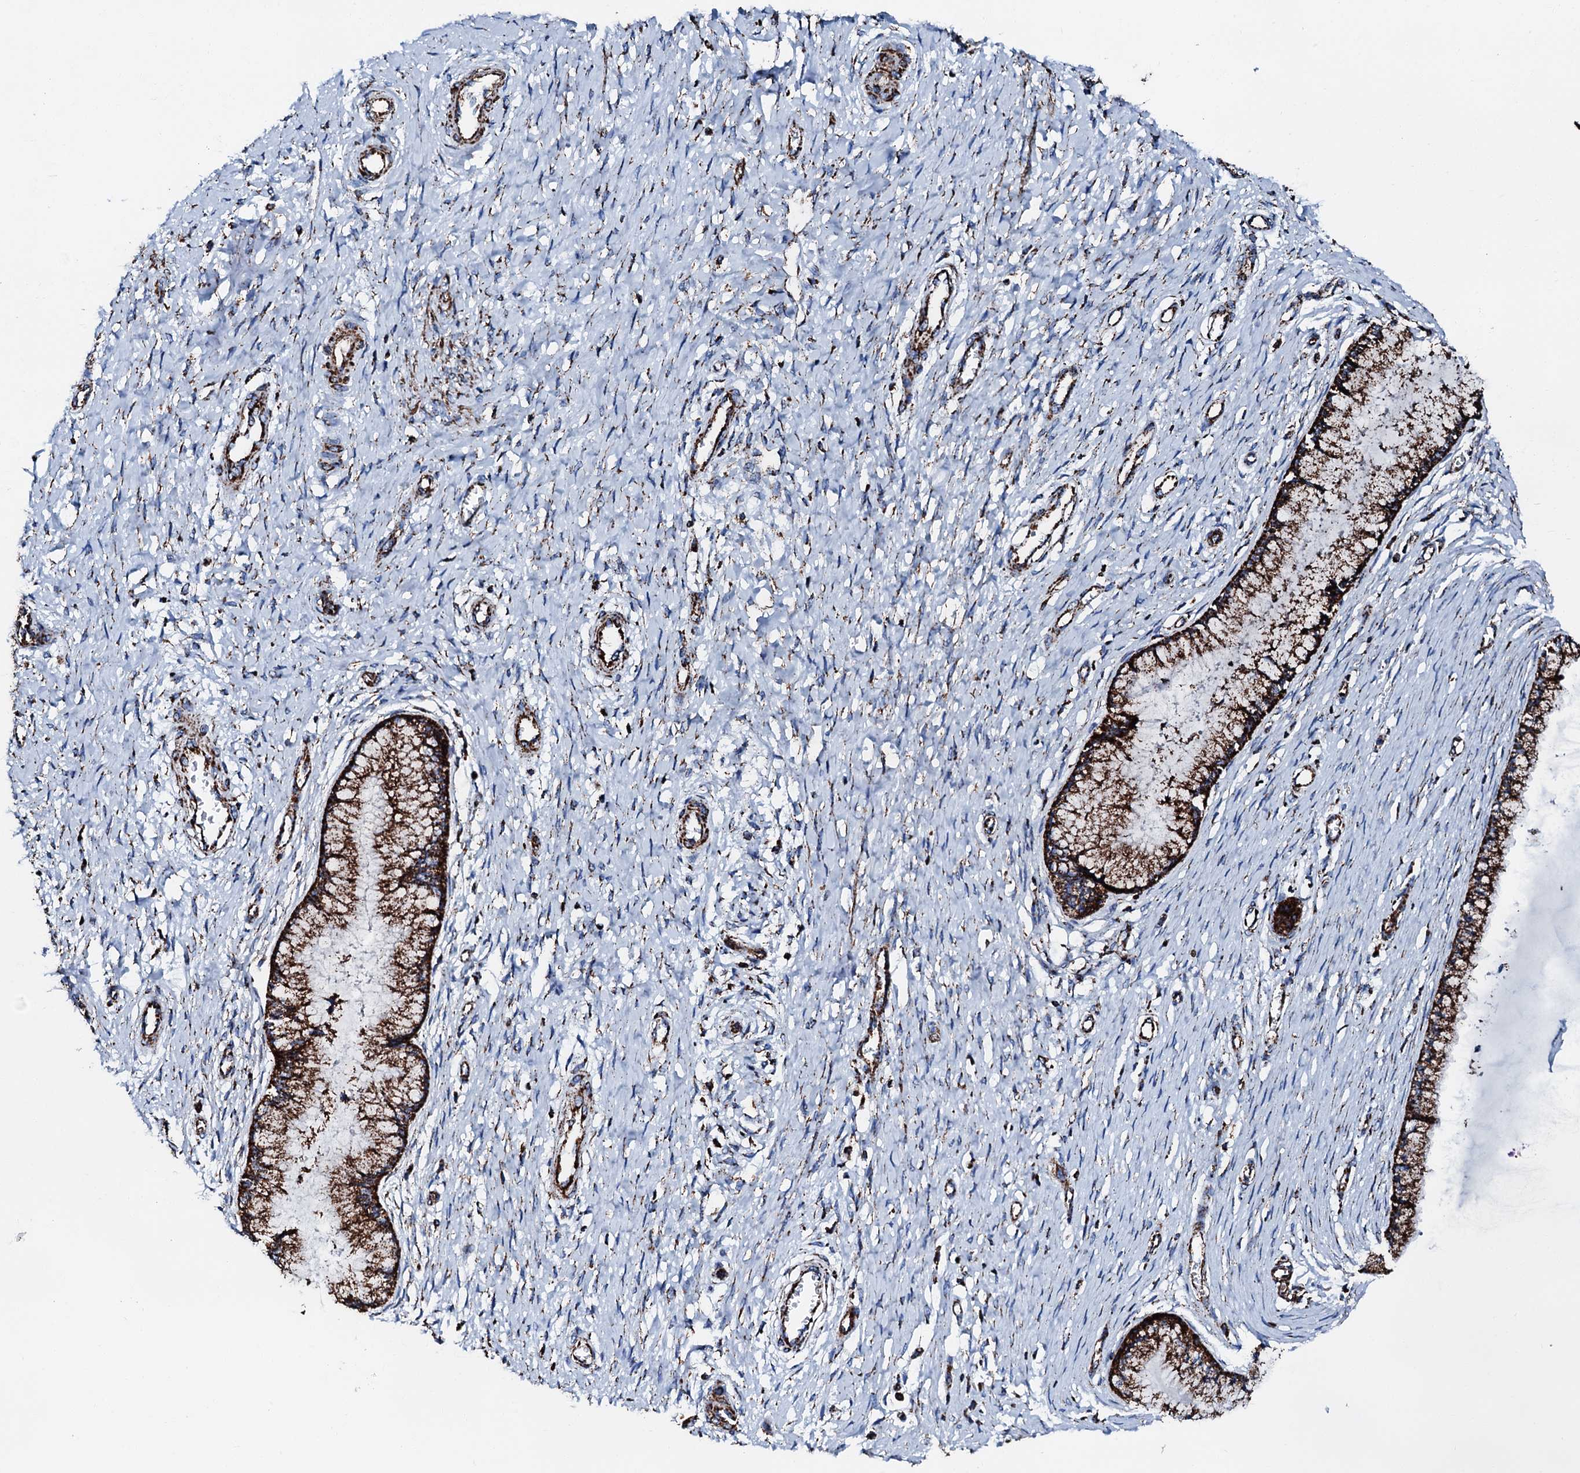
{"staining": {"intensity": "strong", "quantity": ">75%", "location": "cytoplasmic/membranous"}, "tissue": "cervix", "cell_type": "Glandular cells", "image_type": "normal", "snomed": [{"axis": "morphology", "description": "Normal tissue, NOS"}, {"axis": "topography", "description": "Cervix"}], "caption": "Cervix was stained to show a protein in brown. There is high levels of strong cytoplasmic/membranous expression in approximately >75% of glandular cells.", "gene": "HADH", "patient": {"sex": "female", "age": 55}}